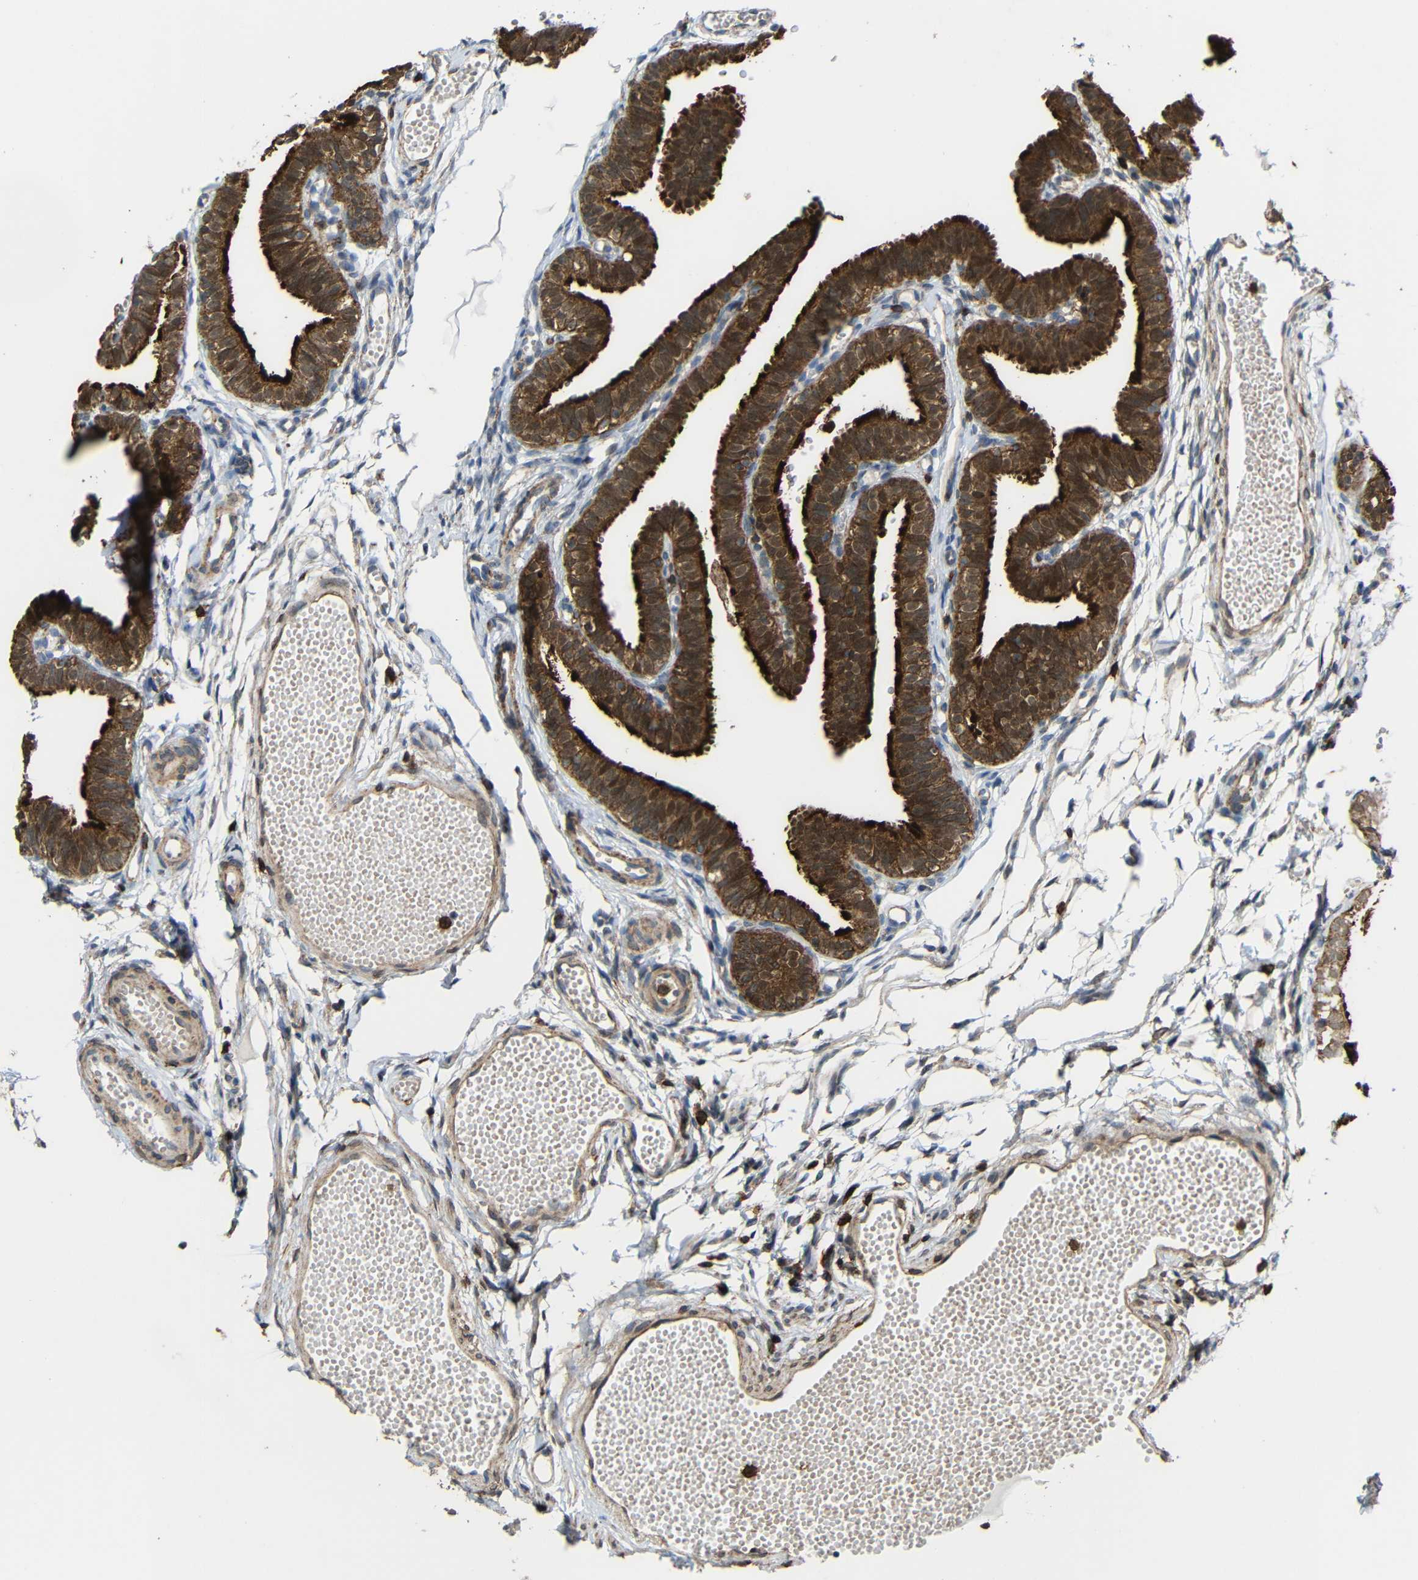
{"staining": {"intensity": "strong", "quantity": ">75%", "location": "cytoplasmic/membranous"}, "tissue": "fallopian tube", "cell_type": "Glandular cells", "image_type": "normal", "snomed": [{"axis": "morphology", "description": "Normal tissue, NOS"}, {"axis": "topography", "description": "Fallopian tube"}, {"axis": "topography", "description": "Placenta"}], "caption": "A brown stain highlights strong cytoplasmic/membranous staining of a protein in glandular cells of benign human fallopian tube.", "gene": "C1GALT1", "patient": {"sex": "female", "age": 34}}